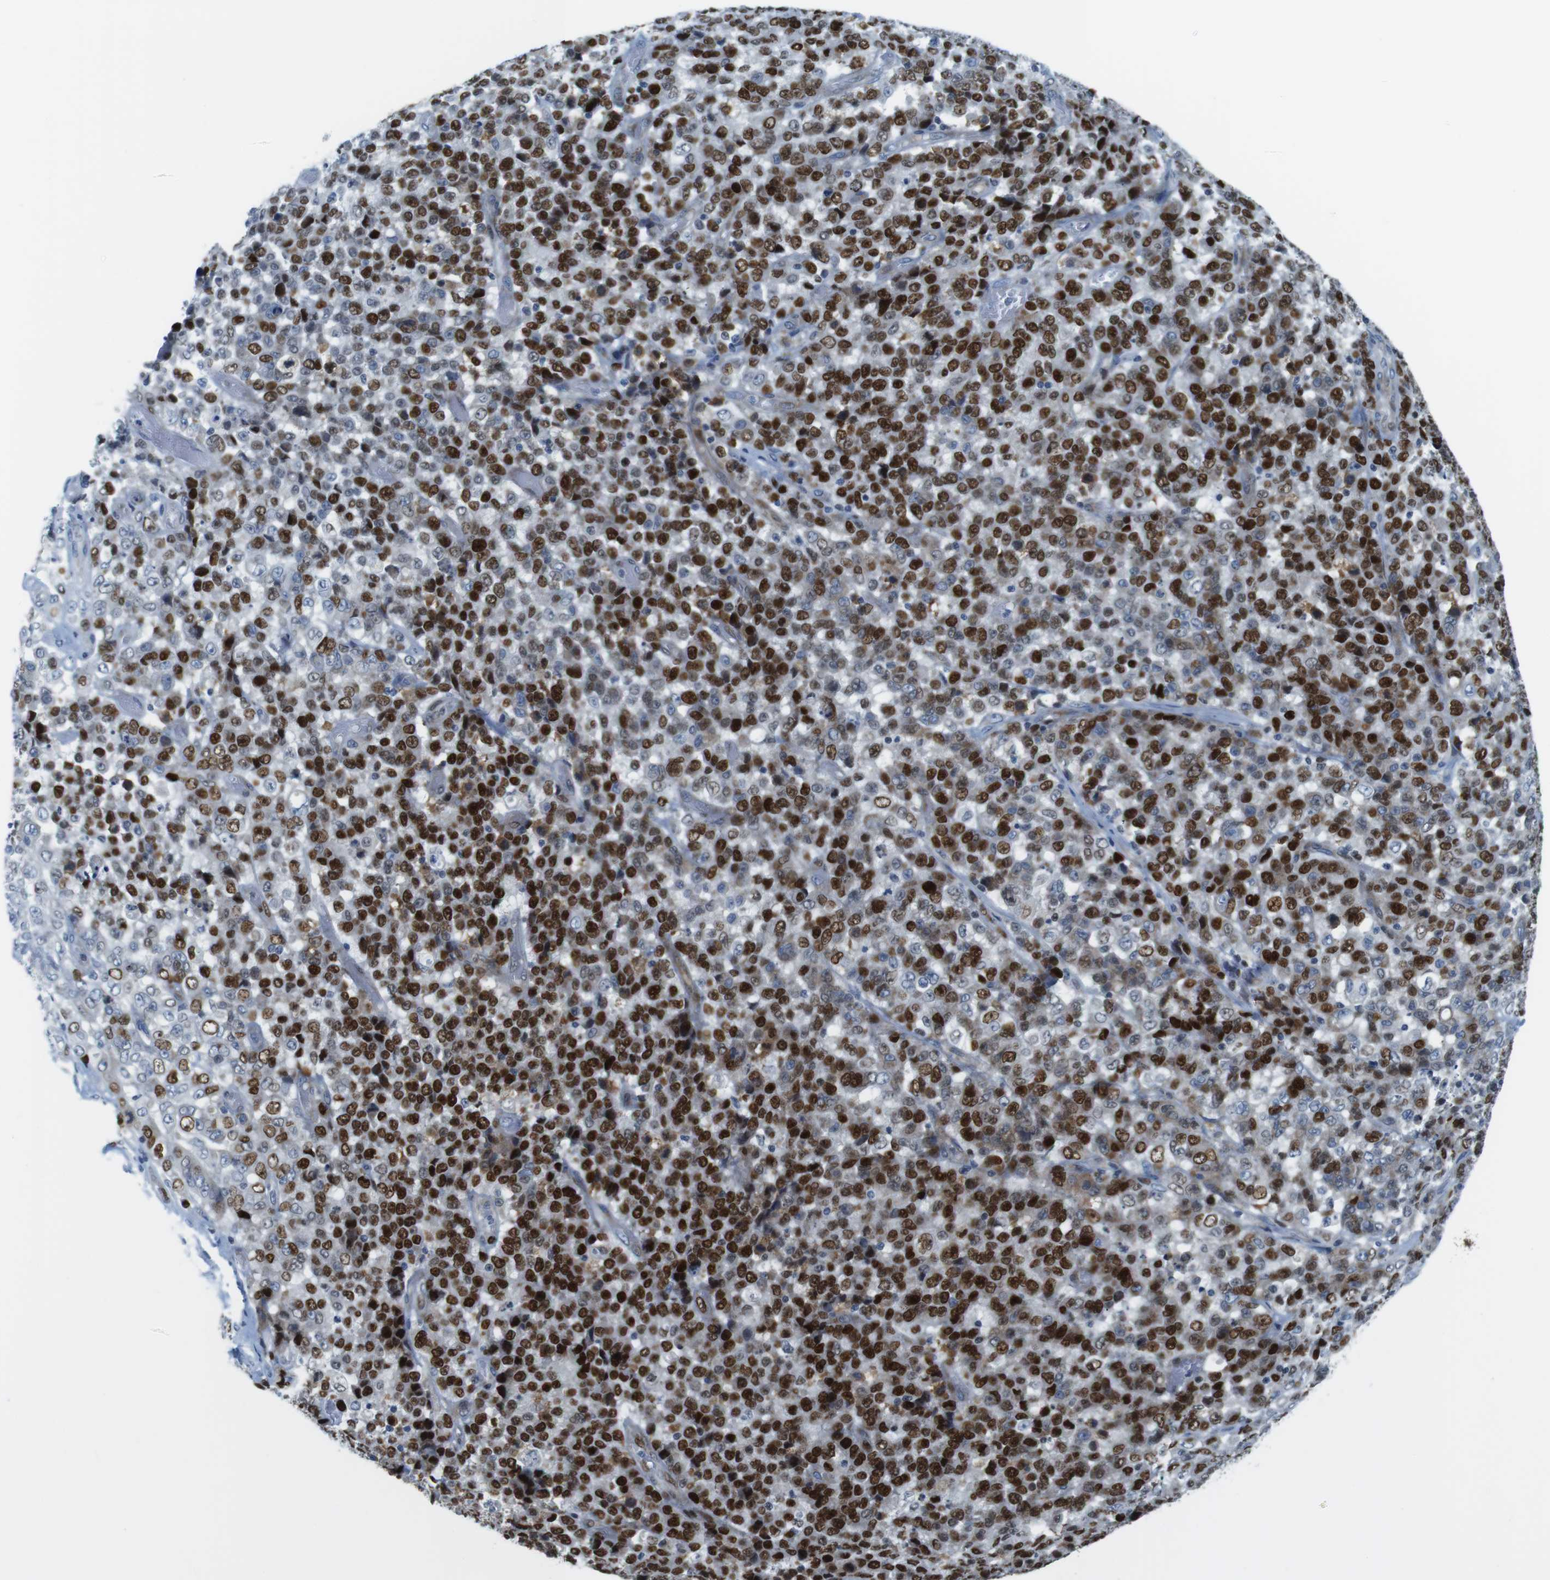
{"staining": {"intensity": "strong", "quantity": ">75%", "location": "nuclear"}, "tissue": "stomach cancer", "cell_type": "Tumor cells", "image_type": "cancer", "snomed": [{"axis": "morphology", "description": "Adenocarcinoma, NOS"}, {"axis": "topography", "description": "Stomach"}], "caption": "Protein positivity by immunohistochemistry (IHC) shows strong nuclear positivity in approximately >75% of tumor cells in stomach cancer (adenocarcinoma).", "gene": "CHAF1A", "patient": {"sex": "female", "age": 73}}